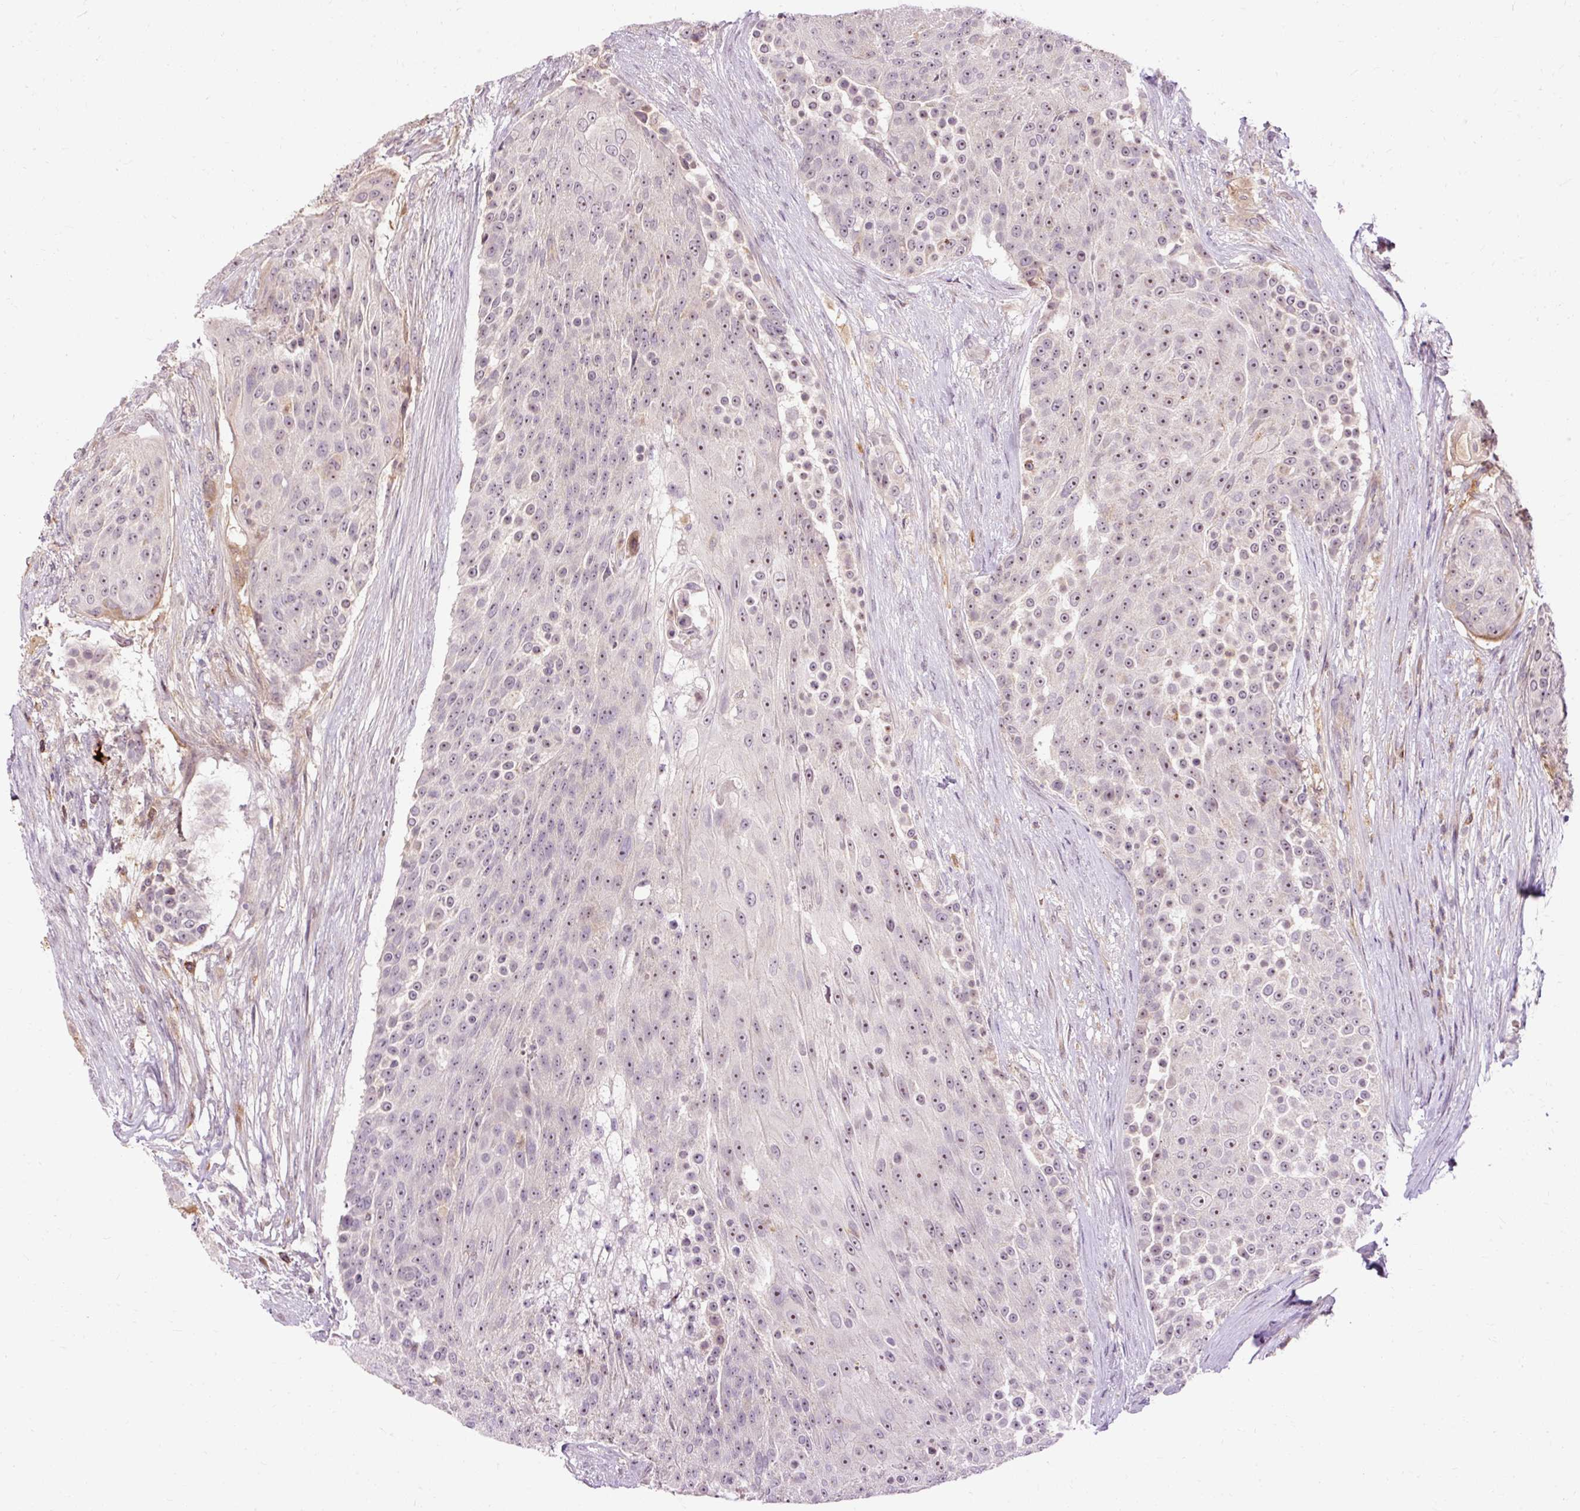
{"staining": {"intensity": "weak", "quantity": "25%-75%", "location": "nuclear"}, "tissue": "urothelial cancer", "cell_type": "Tumor cells", "image_type": "cancer", "snomed": [{"axis": "morphology", "description": "Urothelial carcinoma, High grade"}, {"axis": "topography", "description": "Urinary bladder"}], "caption": "A low amount of weak nuclear staining is seen in approximately 25%-75% of tumor cells in high-grade urothelial carcinoma tissue.", "gene": "CEBPZ", "patient": {"sex": "female", "age": 63}}